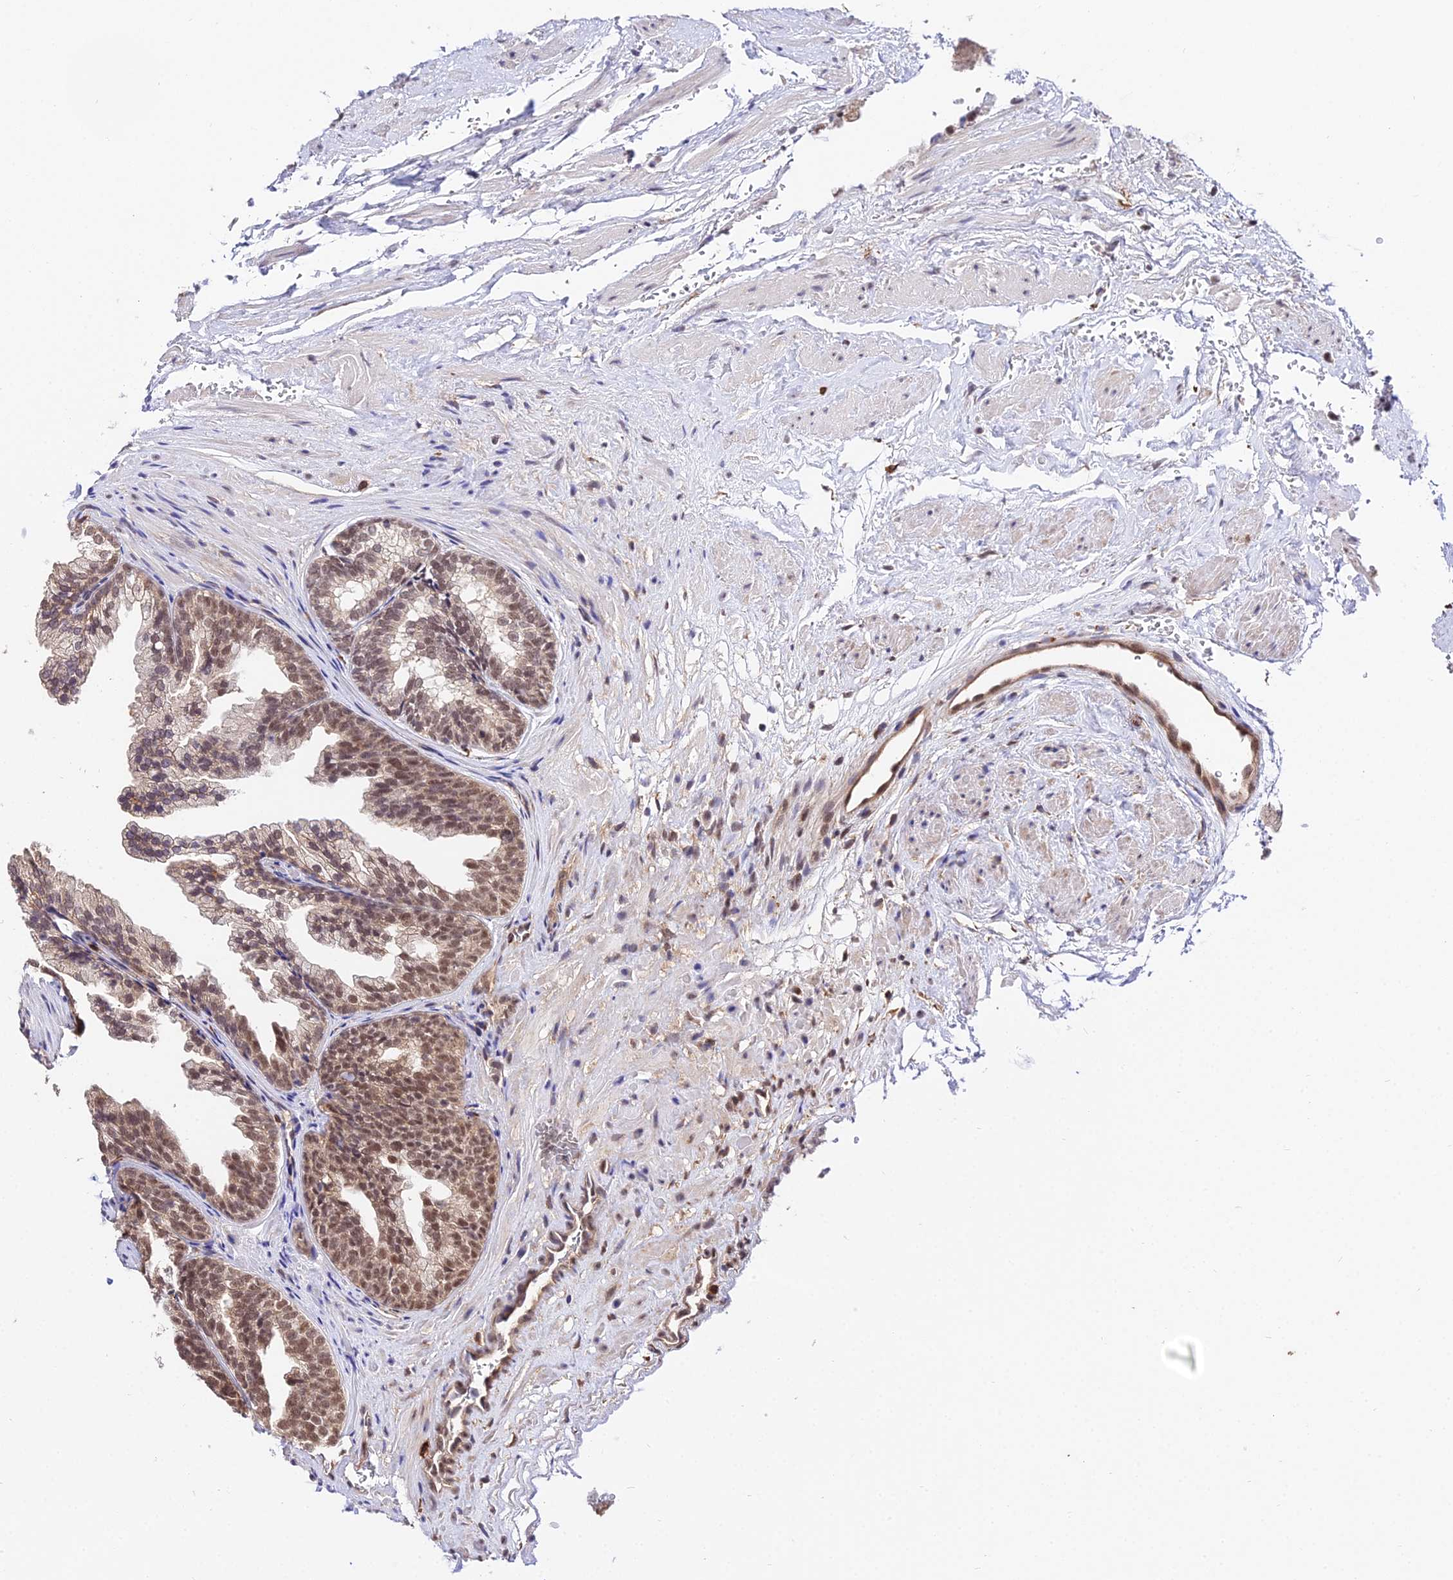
{"staining": {"intensity": "moderate", "quantity": ">75%", "location": "nuclear"}, "tissue": "prostate", "cell_type": "Glandular cells", "image_type": "normal", "snomed": [{"axis": "morphology", "description": "Normal tissue, NOS"}, {"axis": "topography", "description": "Prostate"}], "caption": "Protein expression by immunohistochemistry exhibits moderate nuclear positivity in approximately >75% of glandular cells in normal prostate. (DAB = brown stain, brightfield microscopy at high magnification).", "gene": "POLR2I", "patient": {"sex": "male", "age": 76}}